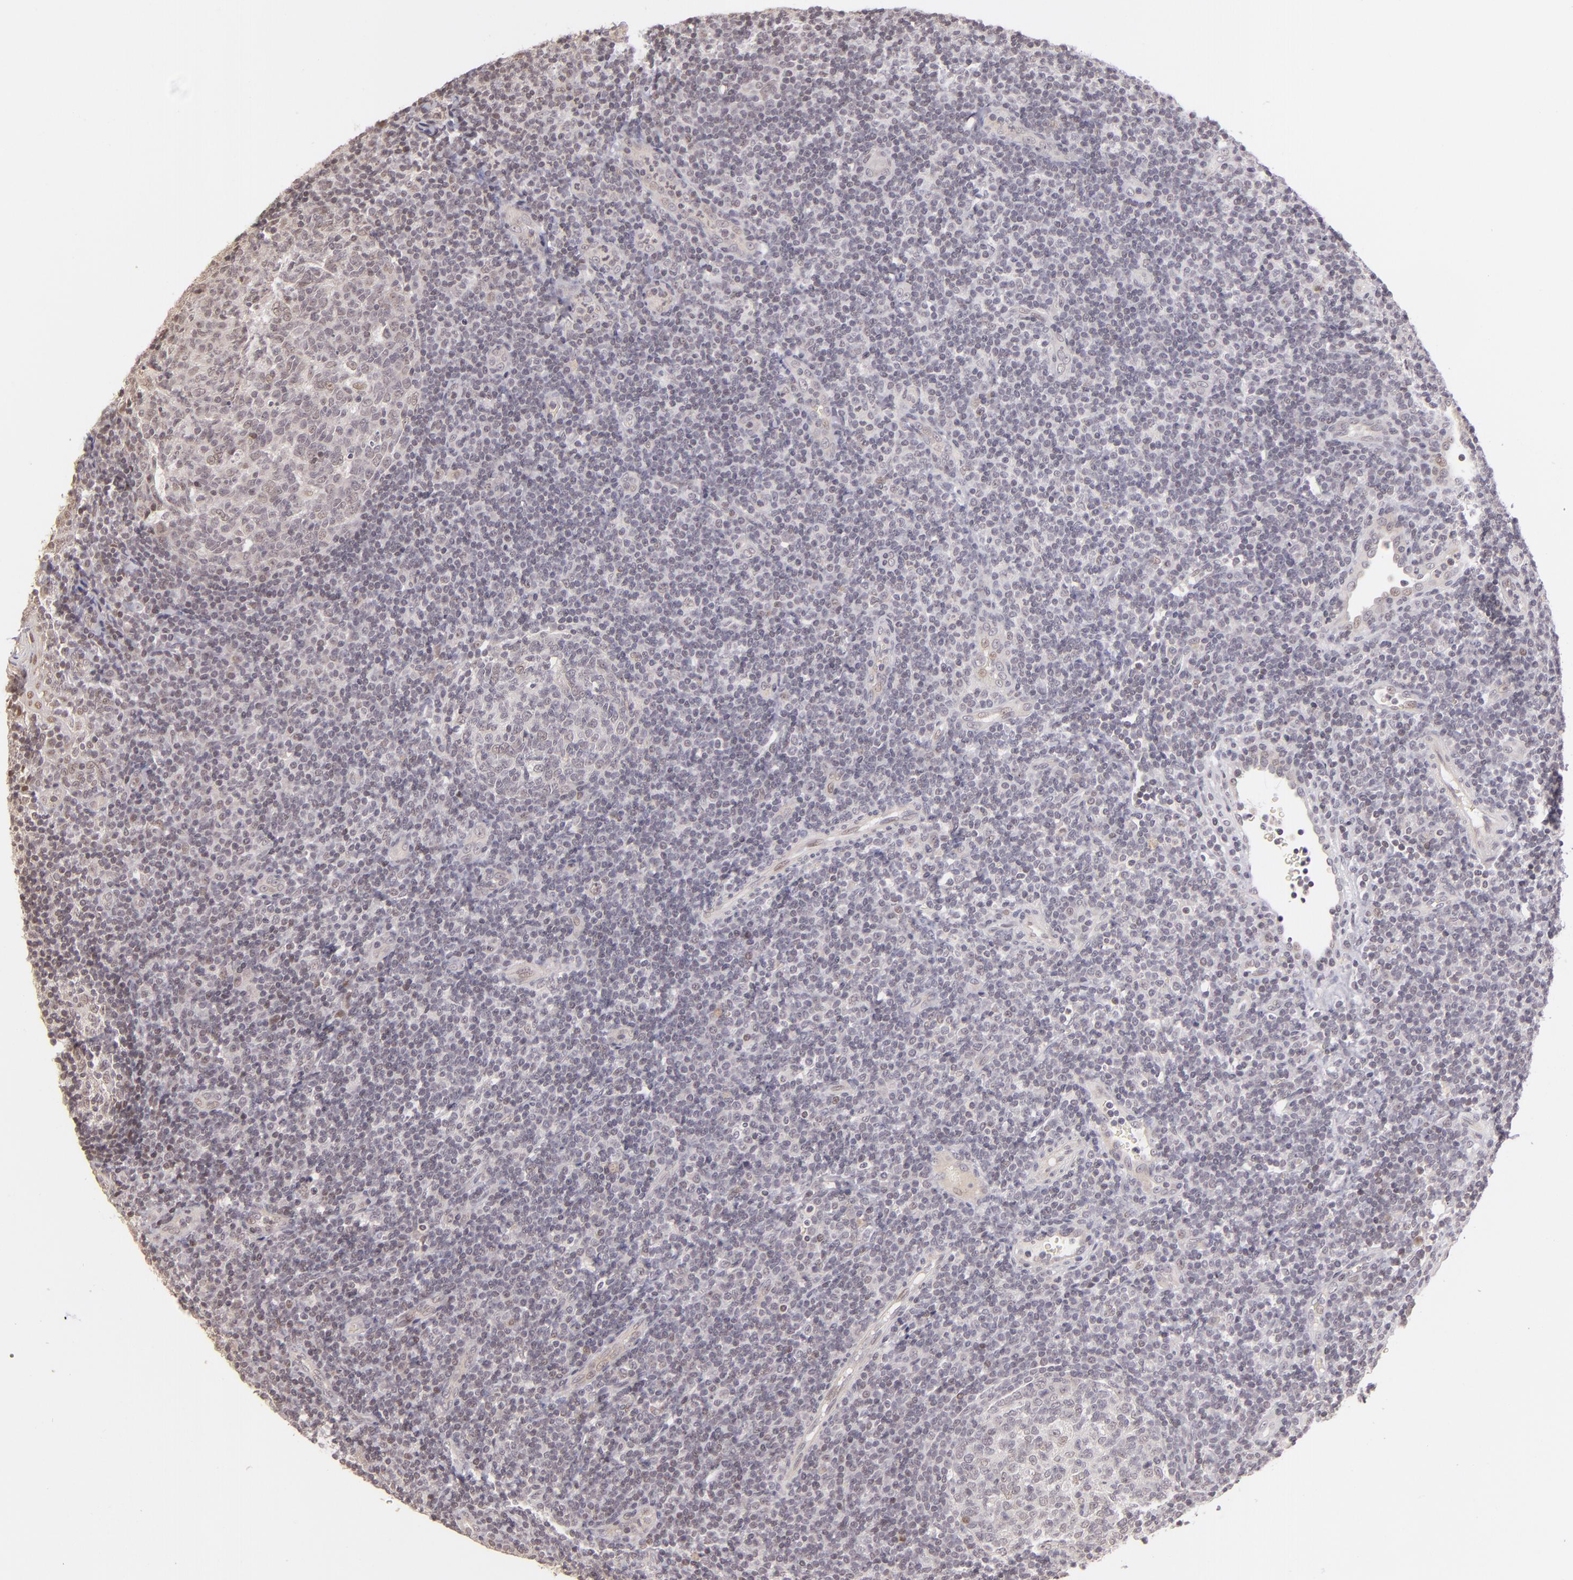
{"staining": {"intensity": "weak", "quantity": "<25%", "location": "nuclear"}, "tissue": "tonsil", "cell_type": "Germinal center cells", "image_type": "normal", "snomed": [{"axis": "morphology", "description": "Normal tissue, NOS"}, {"axis": "topography", "description": "Tonsil"}], "caption": "DAB (3,3'-diaminobenzidine) immunohistochemical staining of unremarkable human tonsil shows no significant expression in germinal center cells.", "gene": "RARB", "patient": {"sex": "female", "age": 40}}